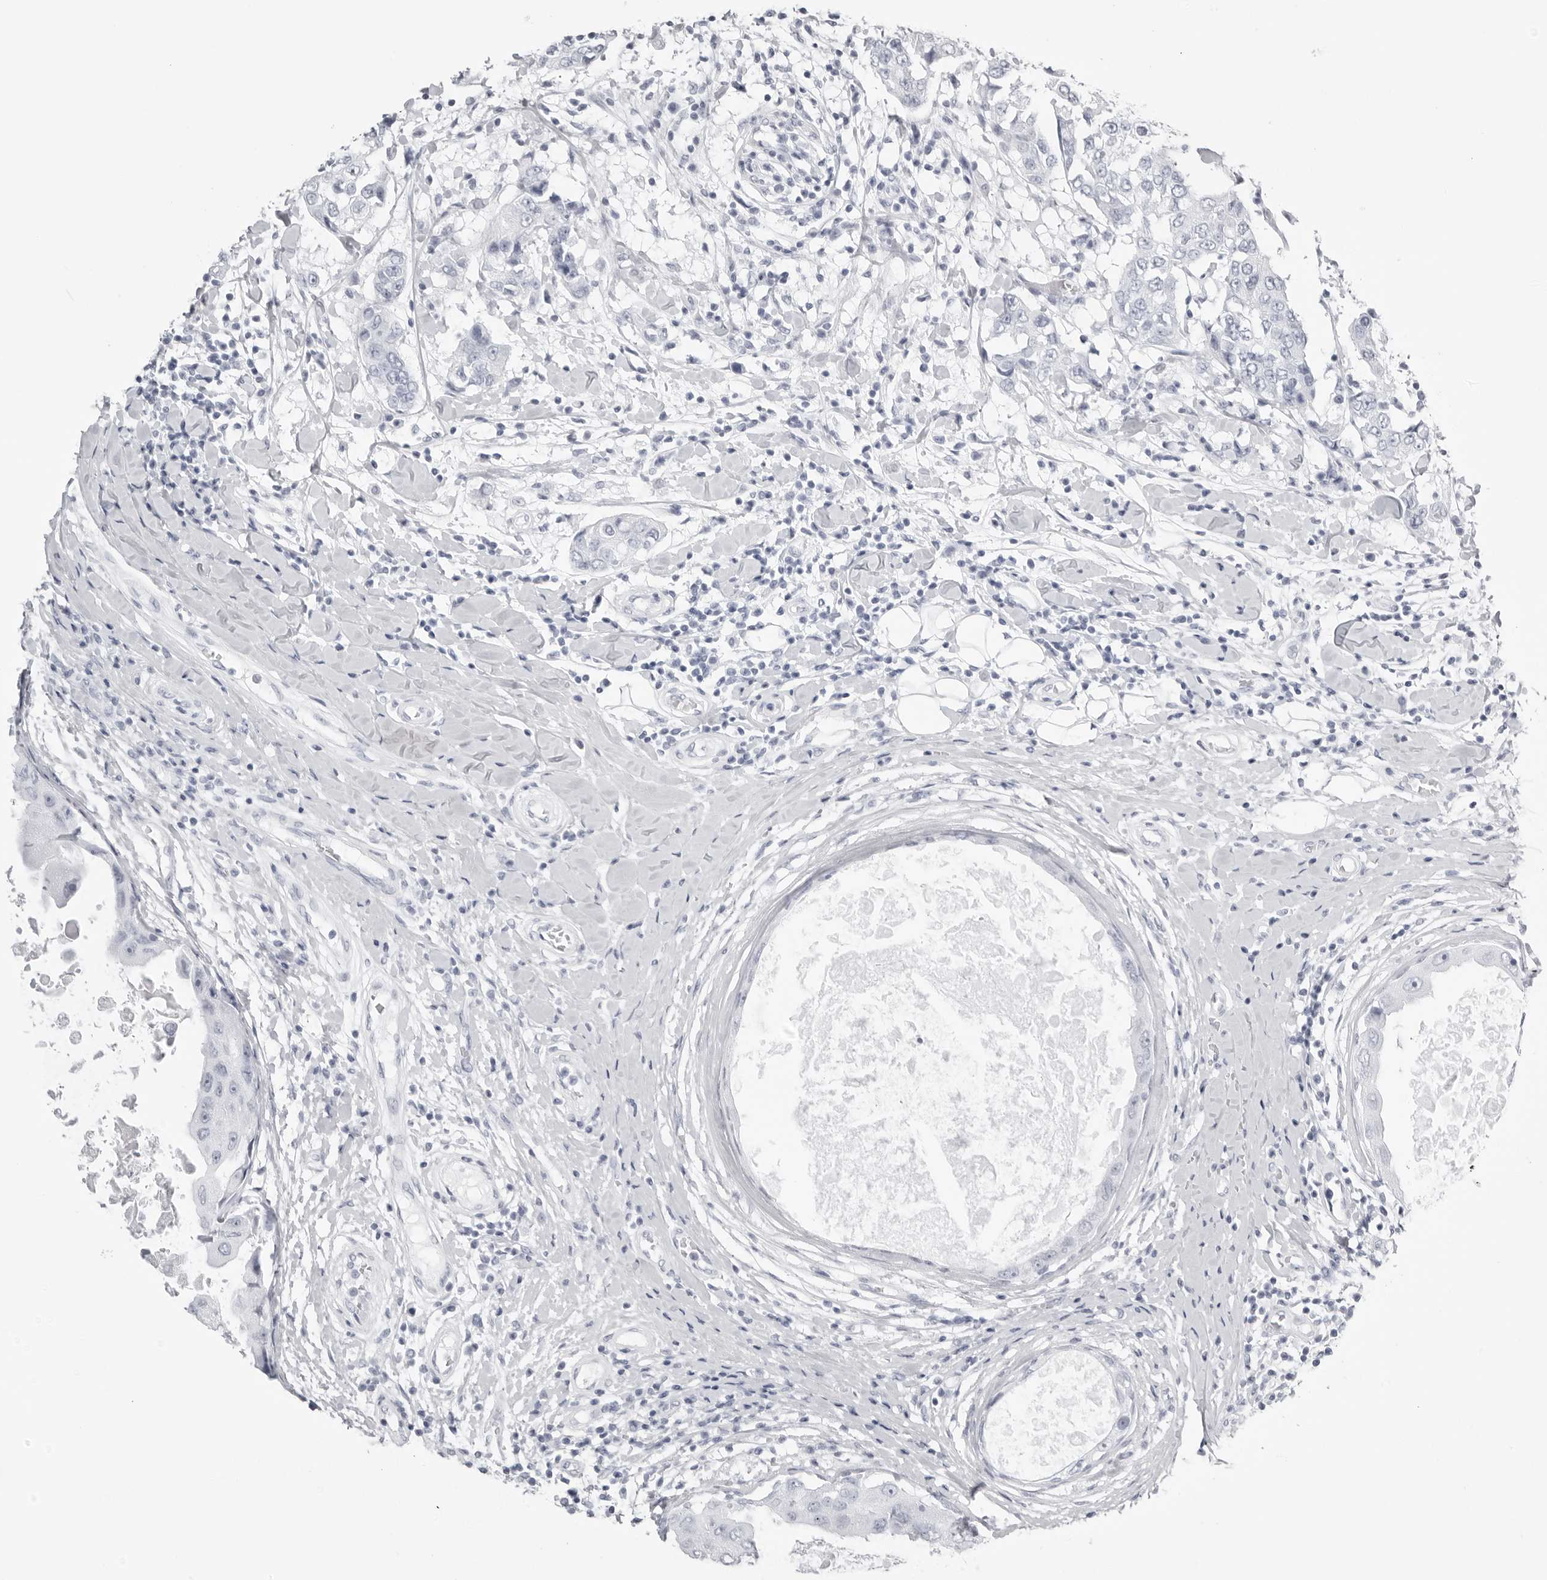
{"staining": {"intensity": "negative", "quantity": "none", "location": "none"}, "tissue": "breast cancer", "cell_type": "Tumor cells", "image_type": "cancer", "snomed": [{"axis": "morphology", "description": "Duct carcinoma"}, {"axis": "topography", "description": "Breast"}], "caption": "Infiltrating ductal carcinoma (breast) was stained to show a protein in brown. There is no significant staining in tumor cells.", "gene": "KLK9", "patient": {"sex": "female", "age": 27}}